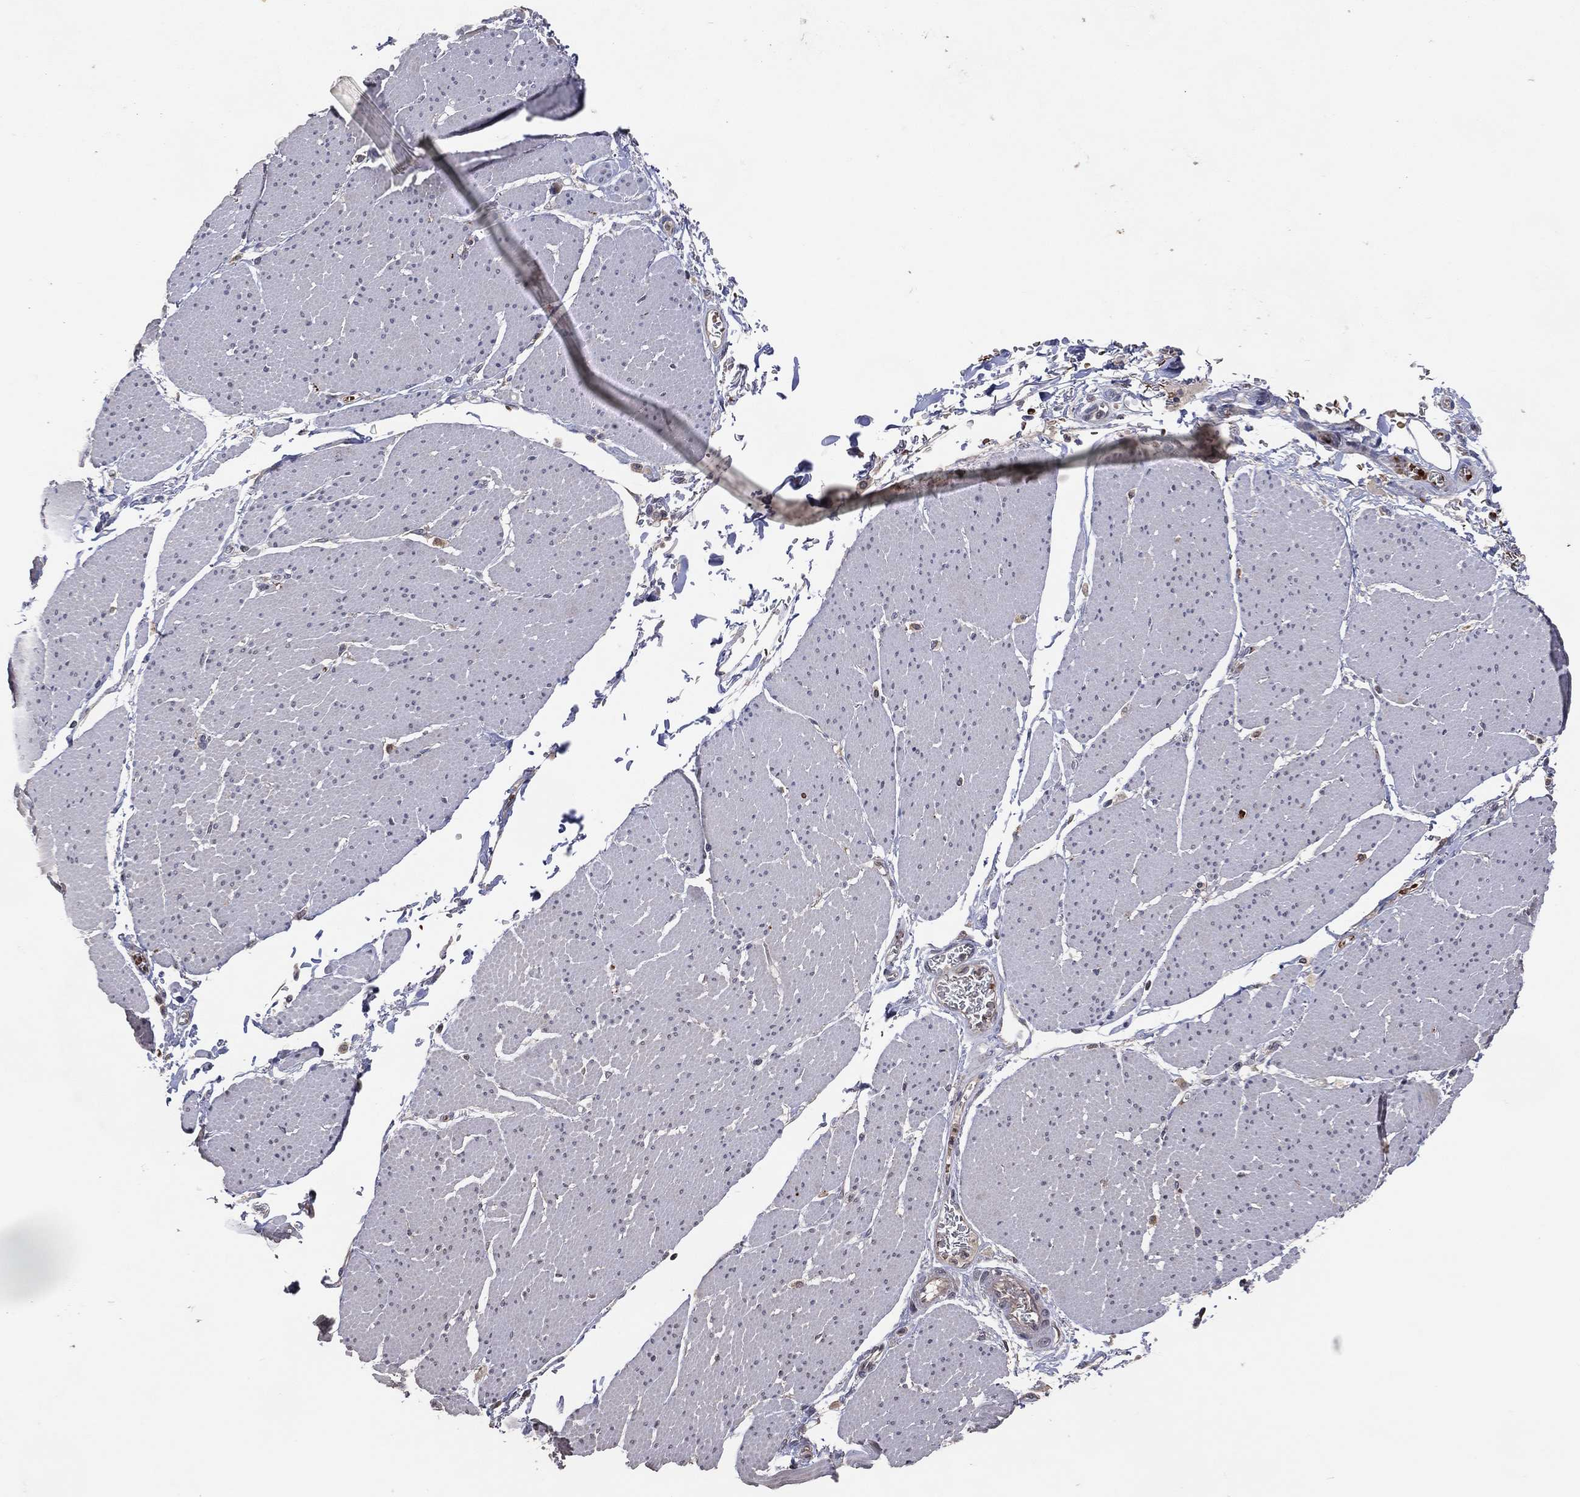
{"staining": {"intensity": "negative", "quantity": "none", "location": "none"}, "tissue": "smooth muscle", "cell_type": "Smooth muscle cells", "image_type": "normal", "snomed": [{"axis": "morphology", "description": "Normal tissue, NOS"}, {"axis": "topography", "description": "Smooth muscle"}, {"axis": "topography", "description": "Anal"}], "caption": "High power microscopy histopathology image of an immunohistochemistry micrograph of normal smooth muscle, revealing no significant staining in smooth muscle cells.", "gene": "DNAH7", "patient": {"sex": "male", "age": 83}}